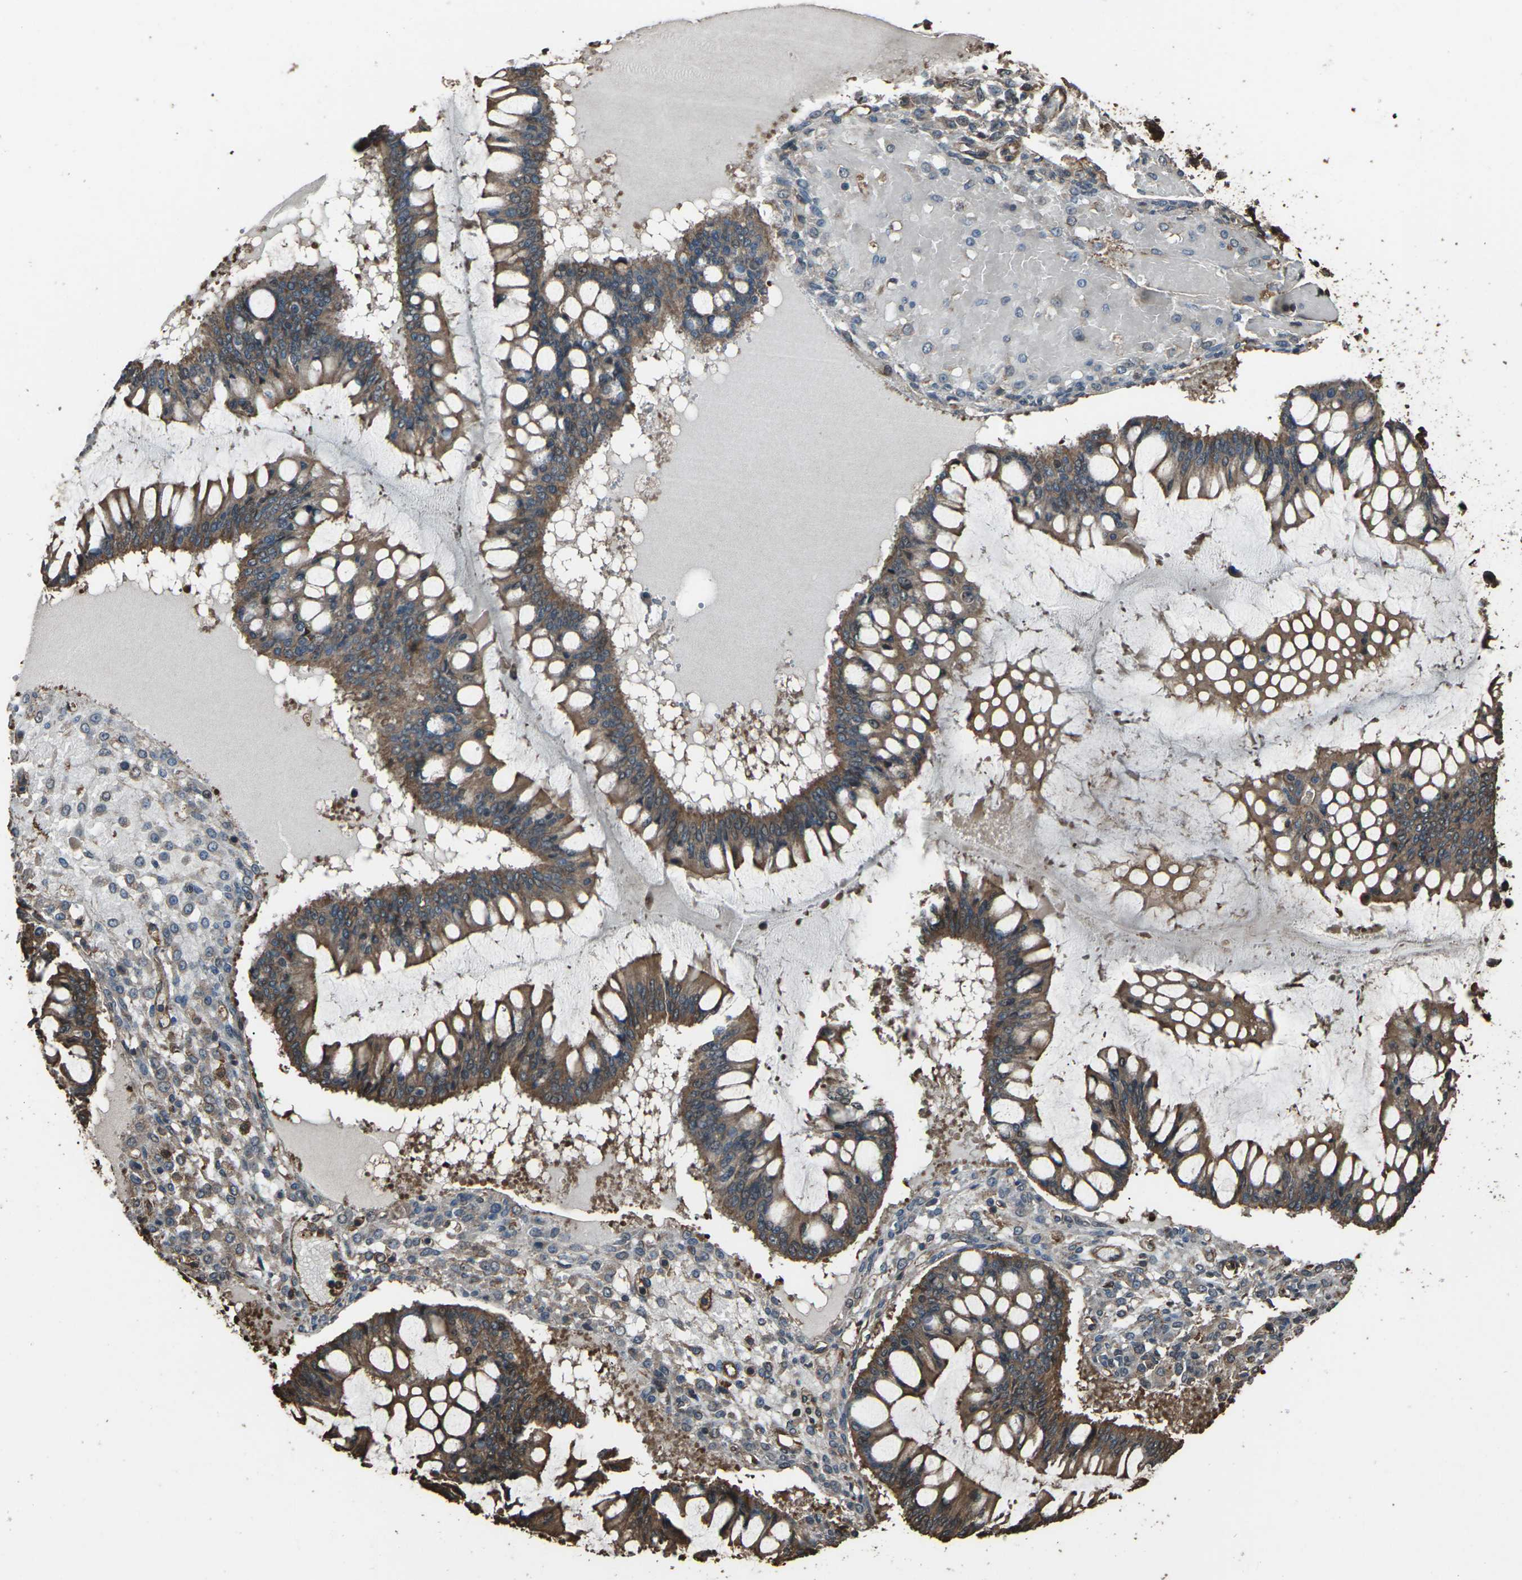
{"staining": {"intensity": "moderate", "quantity": ">75%", "location": "cytoplasmic/membranous"}, "tissue": "ovarian cancer", "cell_type": "Tumor cells", "image_type": "cancer", "snomed": [{"axis": "morphology", "description": "Cystadenocarcinoma, mucinous, NOS"}, {"axis": "topography", "description": "Ovary"}], "caption": "Ovarian cancer (mucinous cystadenocarcinoma) stained for a protein (brown) reveals moderate cytoplasmic/membranous positive positivity in about >75% of tumor cells.", "gene": "DHPS", "patient": {"sex": "female", "age": 73}}